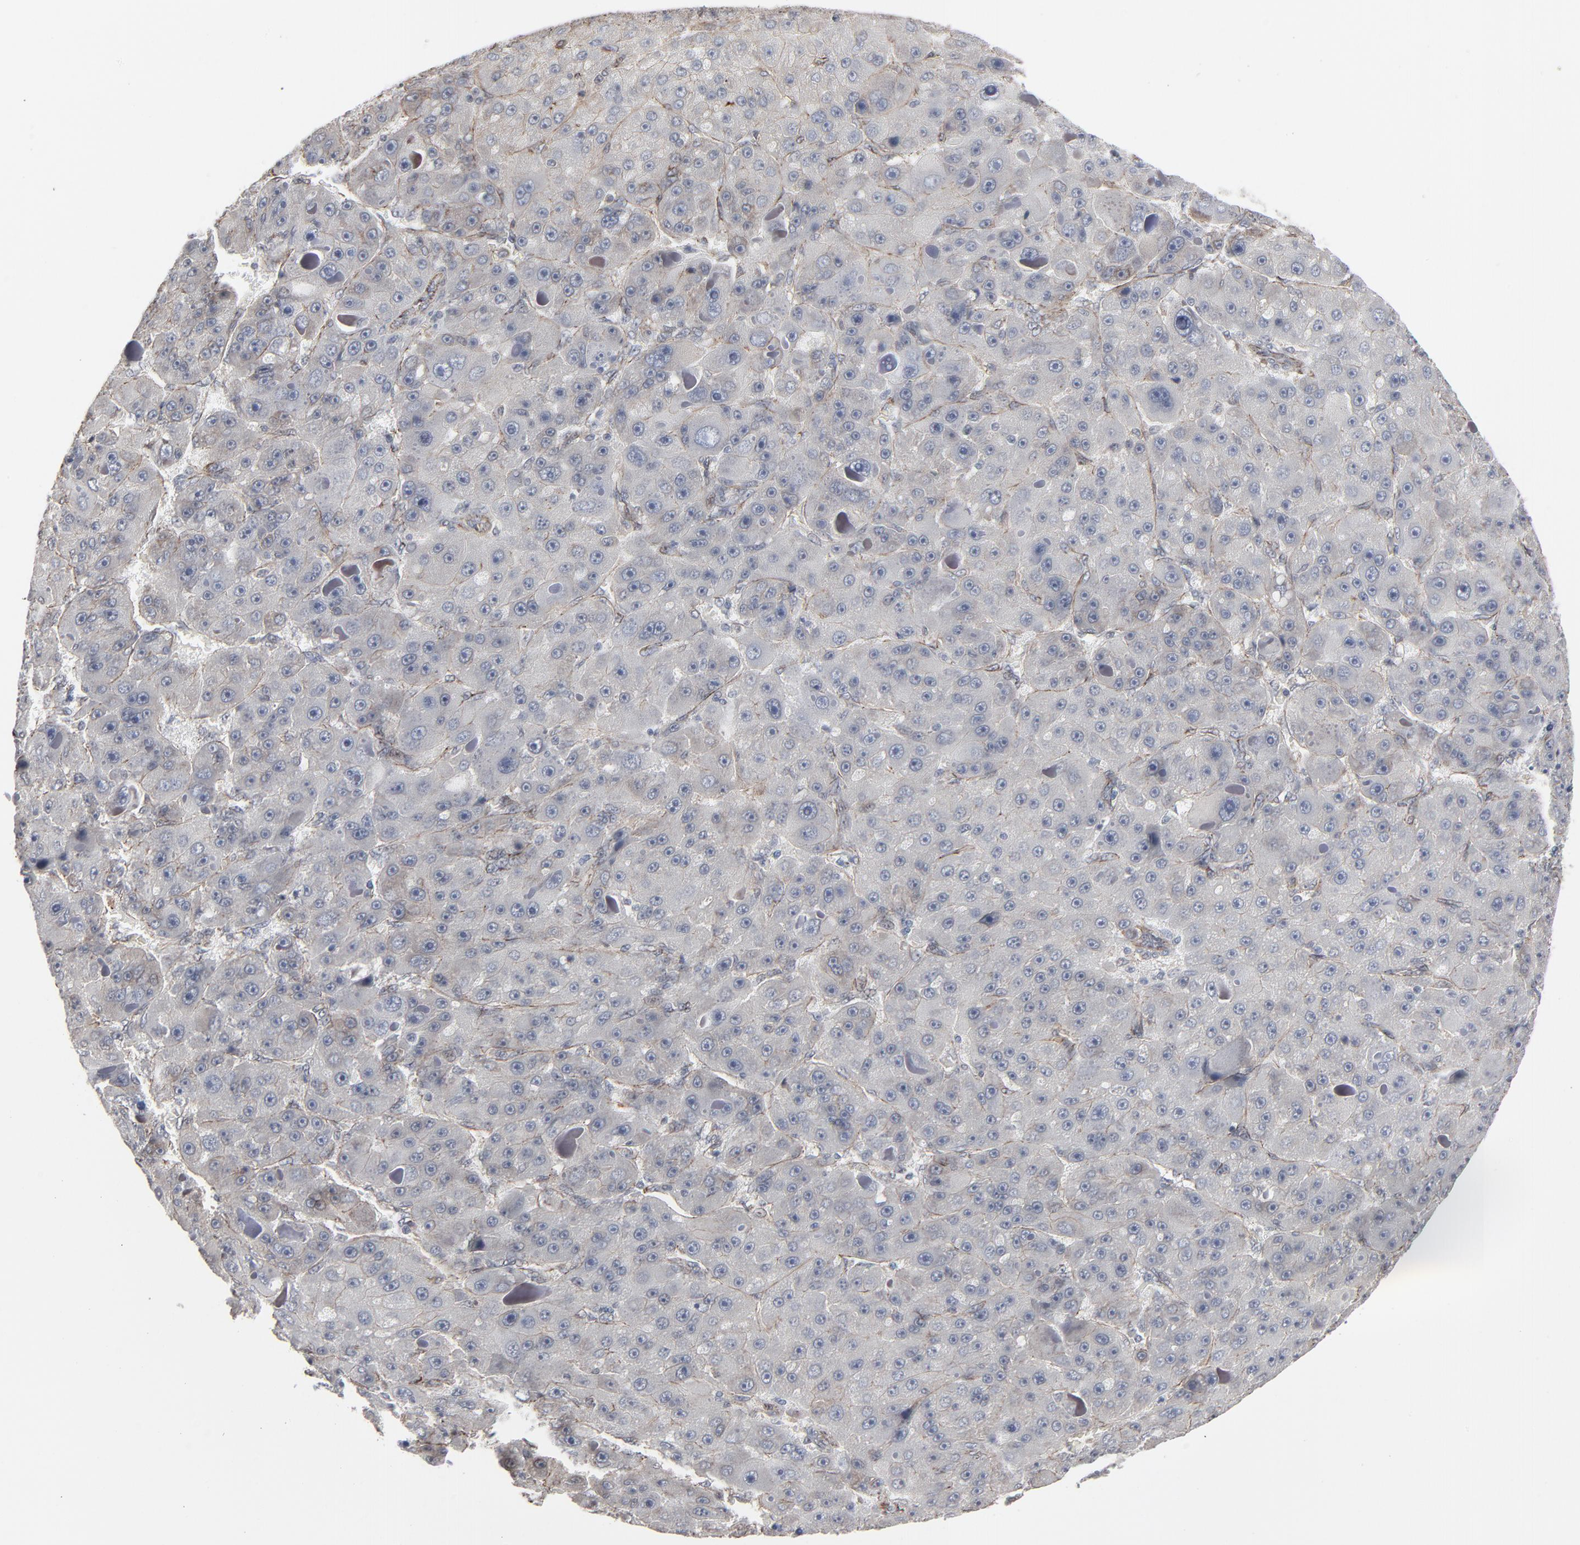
{"staining": {"intensity": "negative", "quantity": "none", "location": "none"}, "tissue": "liver cancer", "cell_type": "Tumor cells", "image_type": "cancer", "snomed": [{"axis": "morphology", "description": "Carcinoma, Hepatocellular, NOS"}, {"axis": "topography", "description": "Liver"}], "caption": "The micrograph shows no staining of tumor cells in liver cancer.", "gene": "CTNND1", "patient": {"sex": "male", "age": 76}}